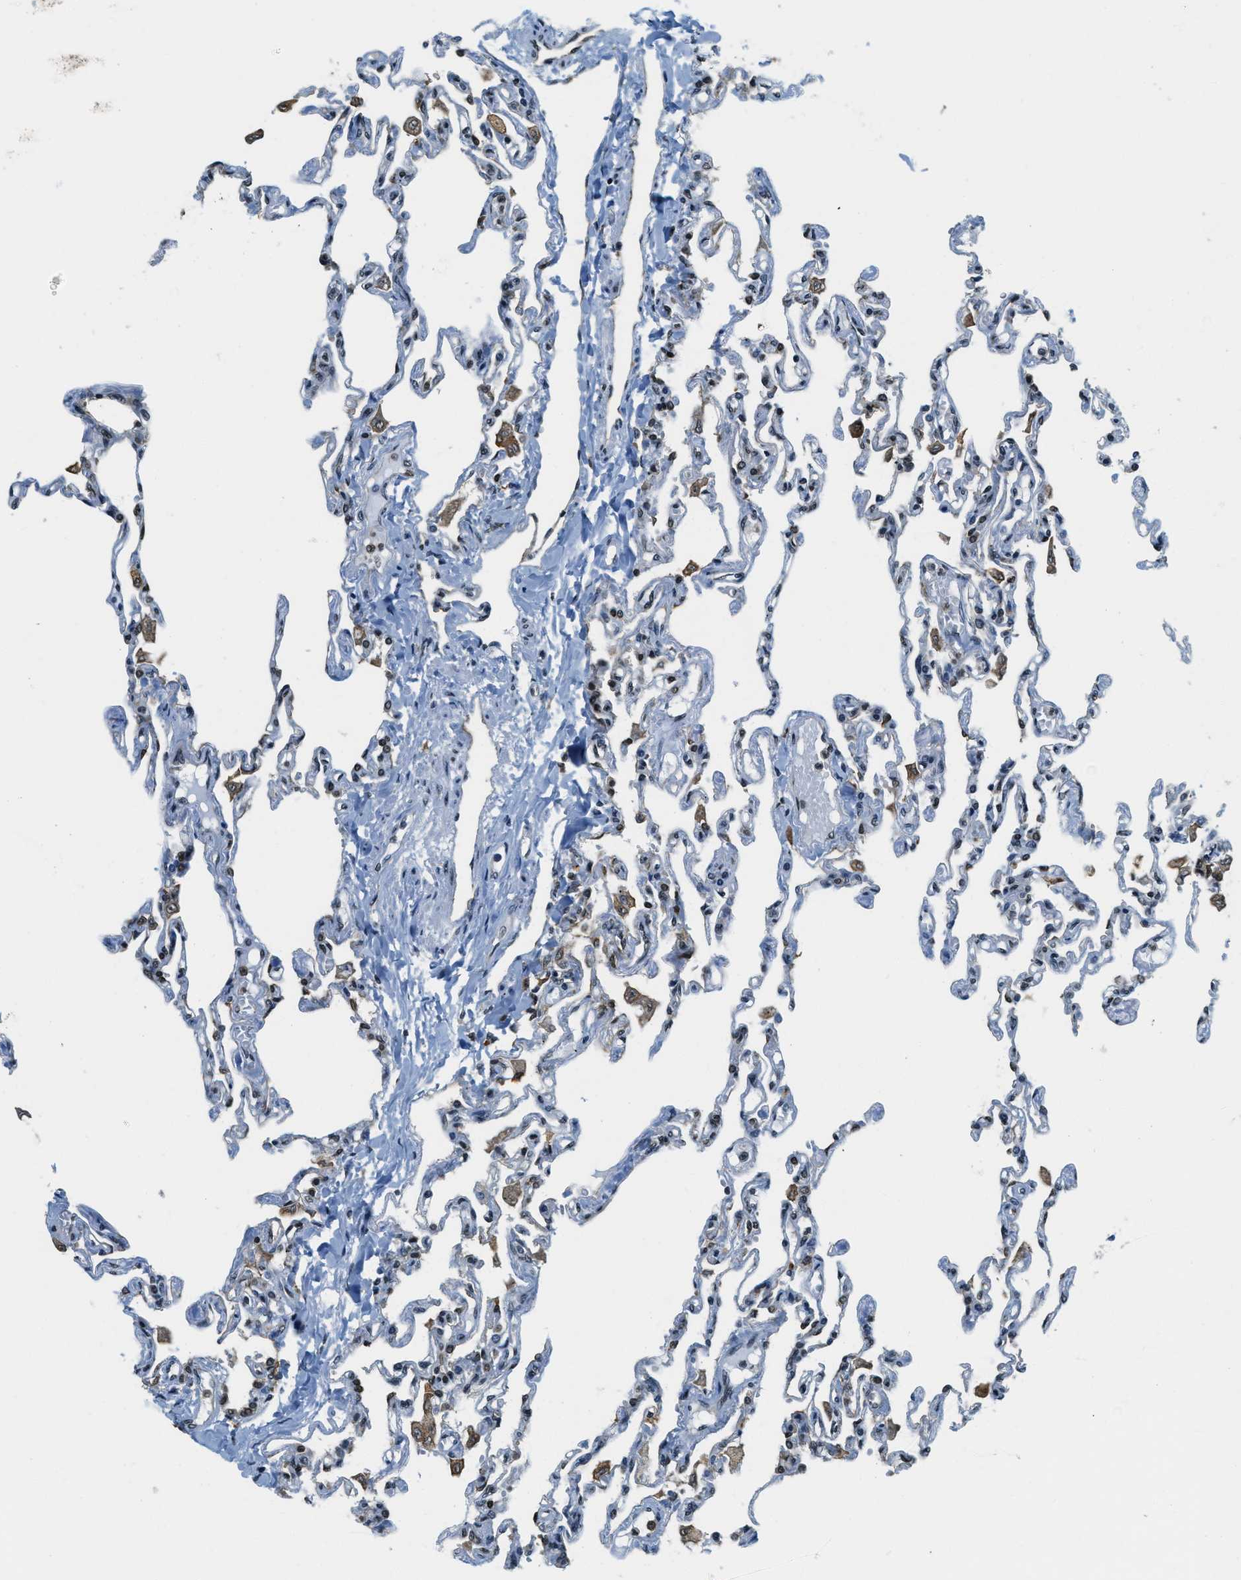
{"staining": {"intensity": "moderate", "quantity": "25%-75%", "location": "nuclear"}, "tissue": "lung", "cell_type": "Alveolar cells", "image_type": "normal", "snomed": [{"axis": "morphology", "description": "Normal tissue, NOS"}, {"axis": "topography", "description": "Lung"}], "caption": "Protein staining of normal lung exhibits moderate nuclear positivity in about 25%-75% of alveolar cells. (DAB = brown stain, brightfield microscopy at high magnification).", "gene": "RAB11FIP1", "patient": {"sex": "male", "age": 21}}